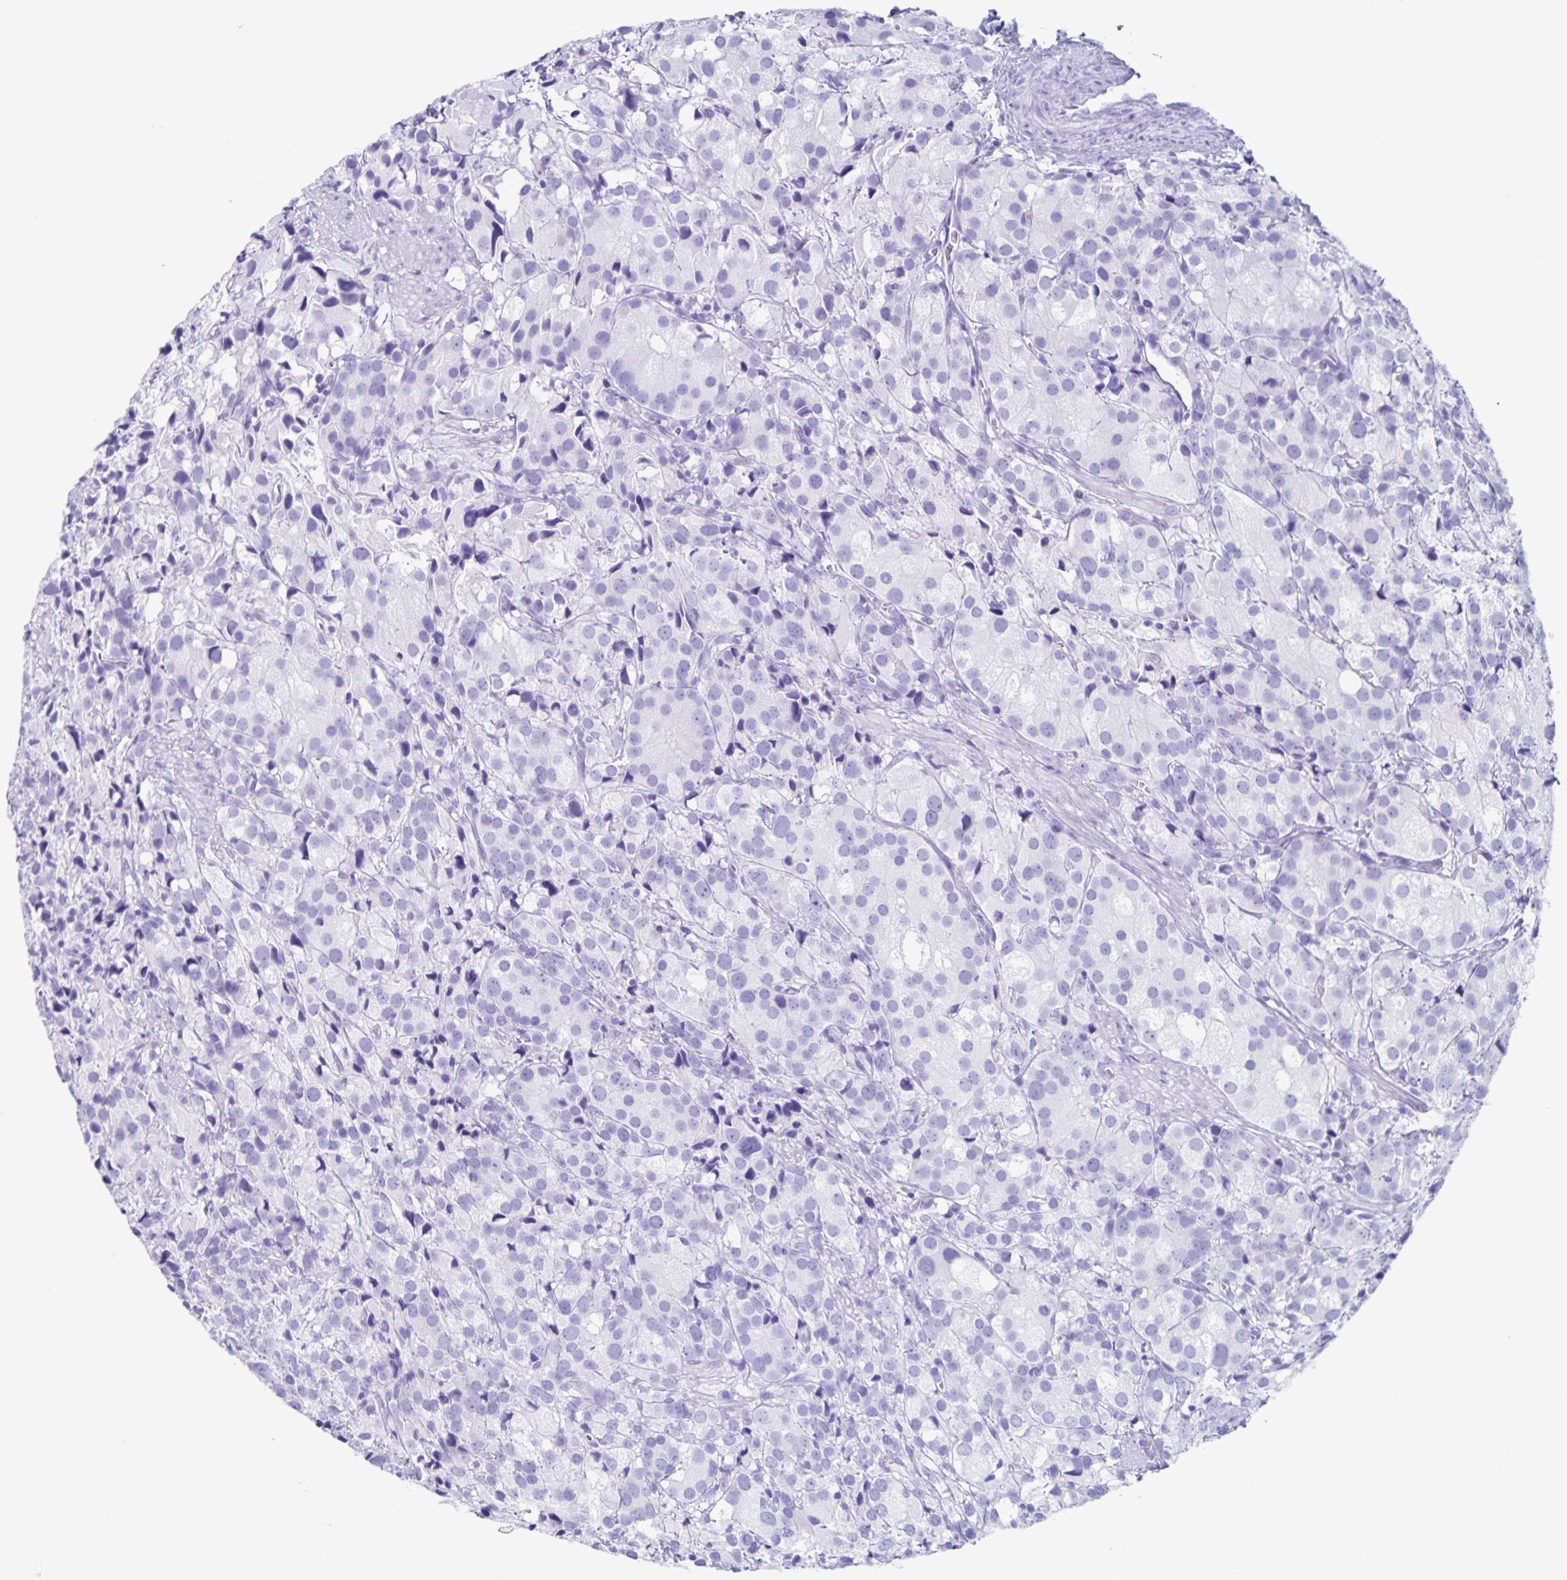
{"staining": {"intensity": "negative", "quantity": "none", "location": "none"}, "tissue": "prostate cancer", "cell_type": "Tumor cells", "image_type": "cancer", "snomed": [{"axis": "morphology", "description": "Adenocarcinoma, High grade"}, {"axis": "topography", "description": "Prostate"}], "caption": "This is an immunohistochemistry histopathology image of human prostate cancer (high-grade adenocarcinoma). There is no positivity in tumor cells.", "gene": "C12orf56", "patient": {"sex": "male", "age": 86}}